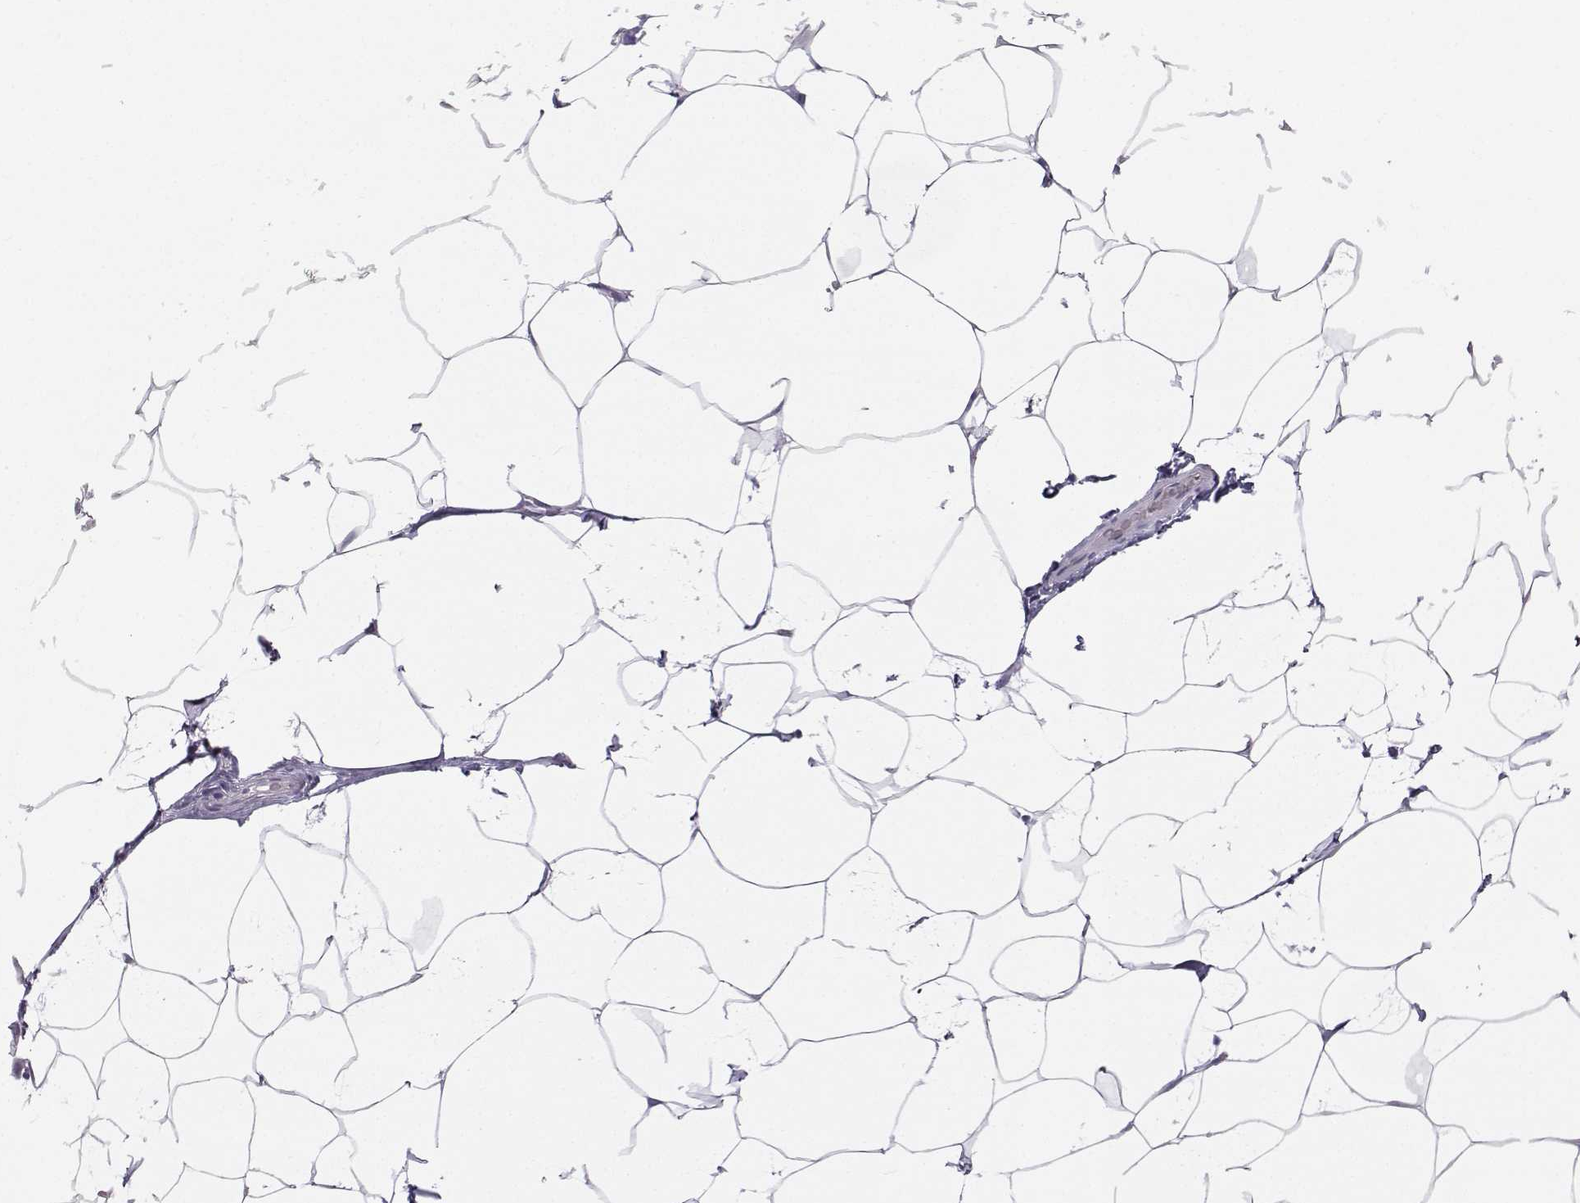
{"staining": {"intensity": "negative", "quantity": "none", "location": "none"}, "tissue": "breast", "cell_type": "Adipocytes", "image_type": "normal", "snomed": [{"axis": "morphology", "description": "Normal tissue, NOS"}, {"axis": "topography", "description": "Breast"}], "caption": "Immunohistochemistry of benign breast exhibits no staining in adipocytes. (Stains: DAB immunohistochemistry with hematoxylin counter stain, Microscopy: brightfield microscopy at high magnification).", "gene": "IQCD", "patient": {"sex": "female", "age": 32}}